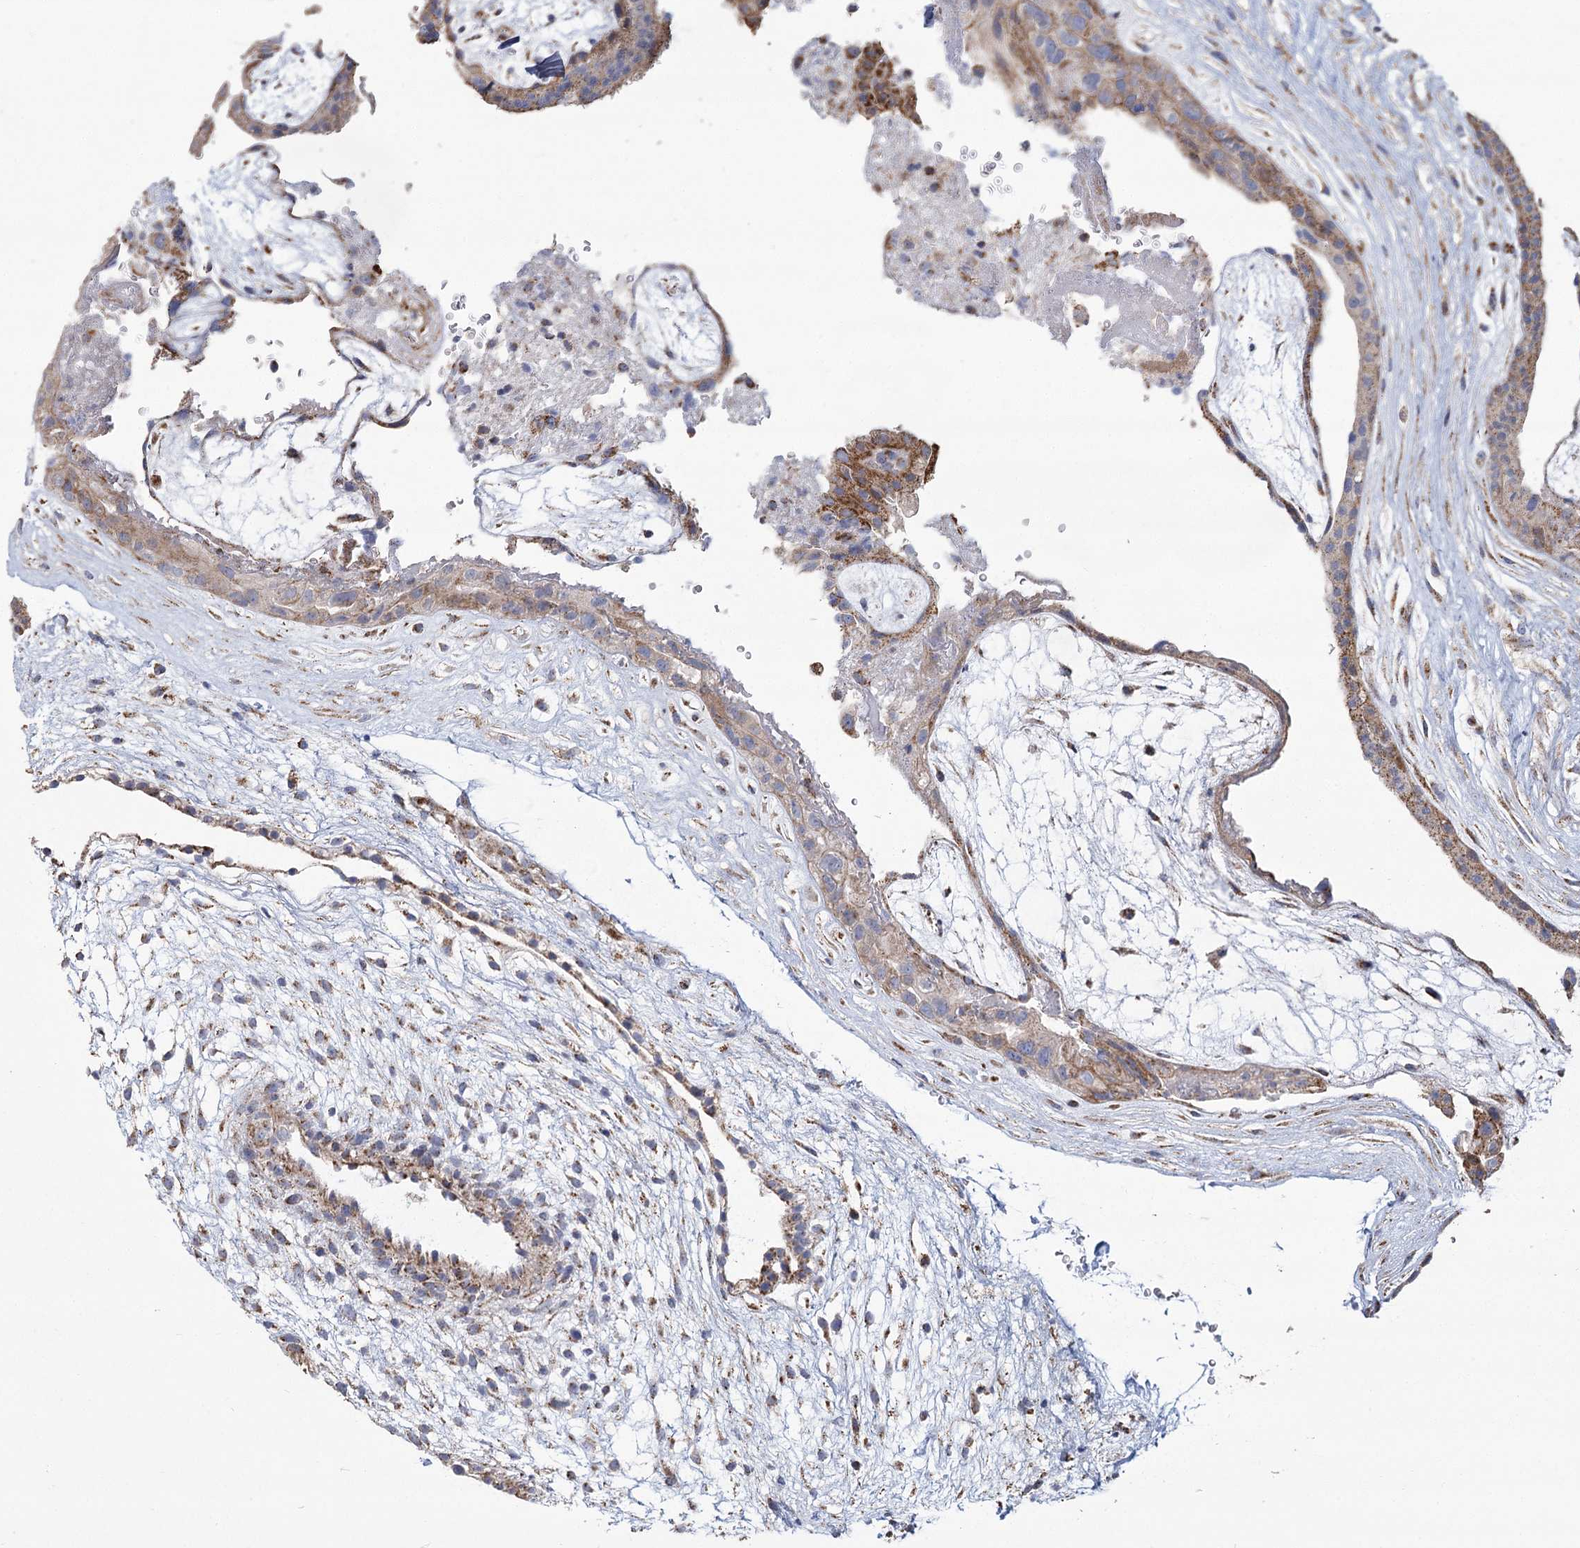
{"staining": {"intensity": "weak", "quantity": ">75%", "location": "cytoplasmic/membranous"}, "tissue": "placenta", "cell_type": "Decidual cells", "image_type": "normal", "snomed": [{"axis": "morphology", "description": "Normal tissue, NOS"}, {"axis": "topography", "description": "Placenta"}], "caption": "Immunohistochemistry image of benign placenta: placenta stained using immunohistochemistry displays low levels of weak protein expression localized specifically in the cytoplasmic/membranous of decidual cells, appearing as a cytoplasmic/membranous brown color.", "gene": "RANBP3L", "patient": {"sex": "female", "age": 19}}